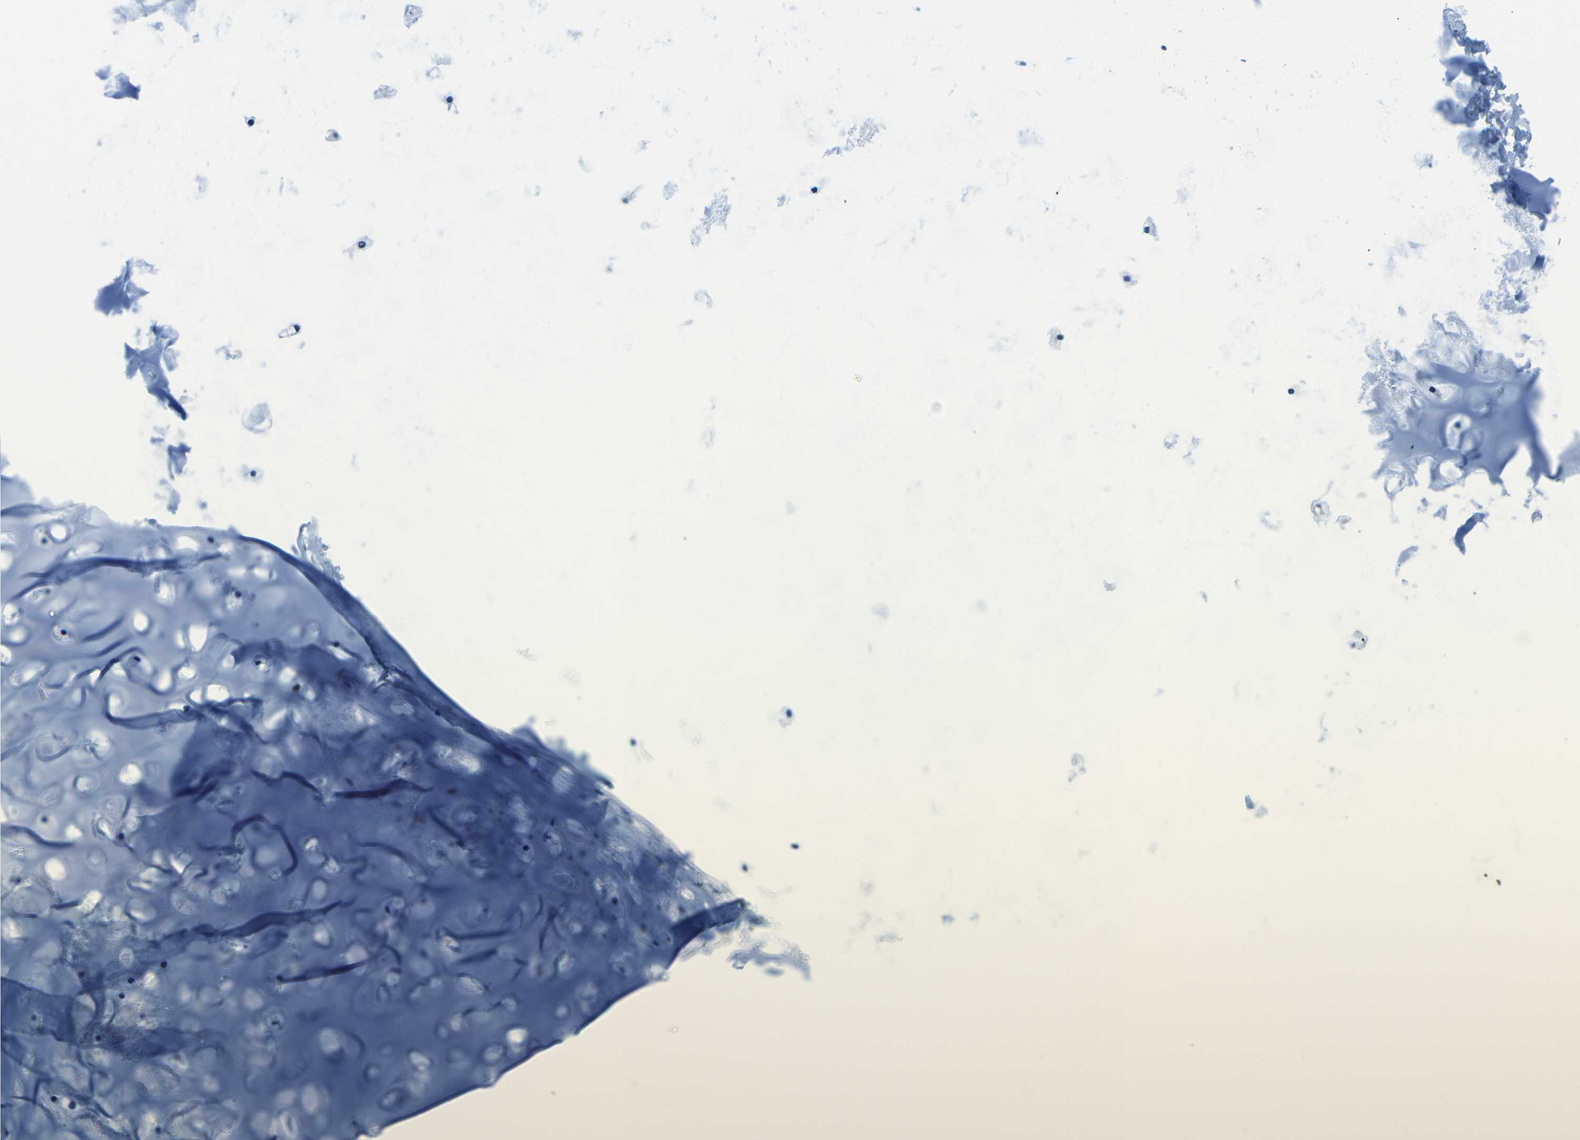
{"staining": {"intensity": "weak", "quantity": "25%-75%", "location": "cytoplasmic/membranous"}, "tissue": "adipose tissue", "cell_type": "Adipocytes", "image_type": "normal", "snomed": [{"axis": "morphology", "description": "Normal tissue, NOS"}, {"axis": "topography", "description": "Cartilage tissue"}, {"axis": "topography", "description": "Bronchus"}], "caption": "Immunohistochemistry (IHC) of unremarkable human adipose tissue demonstrates low levels of weak cytoplasmic/membranous expression in about 25%-75% of adipocytes.", "gene": "COX6C", "patient": {"sex": "female", "age": 53}}